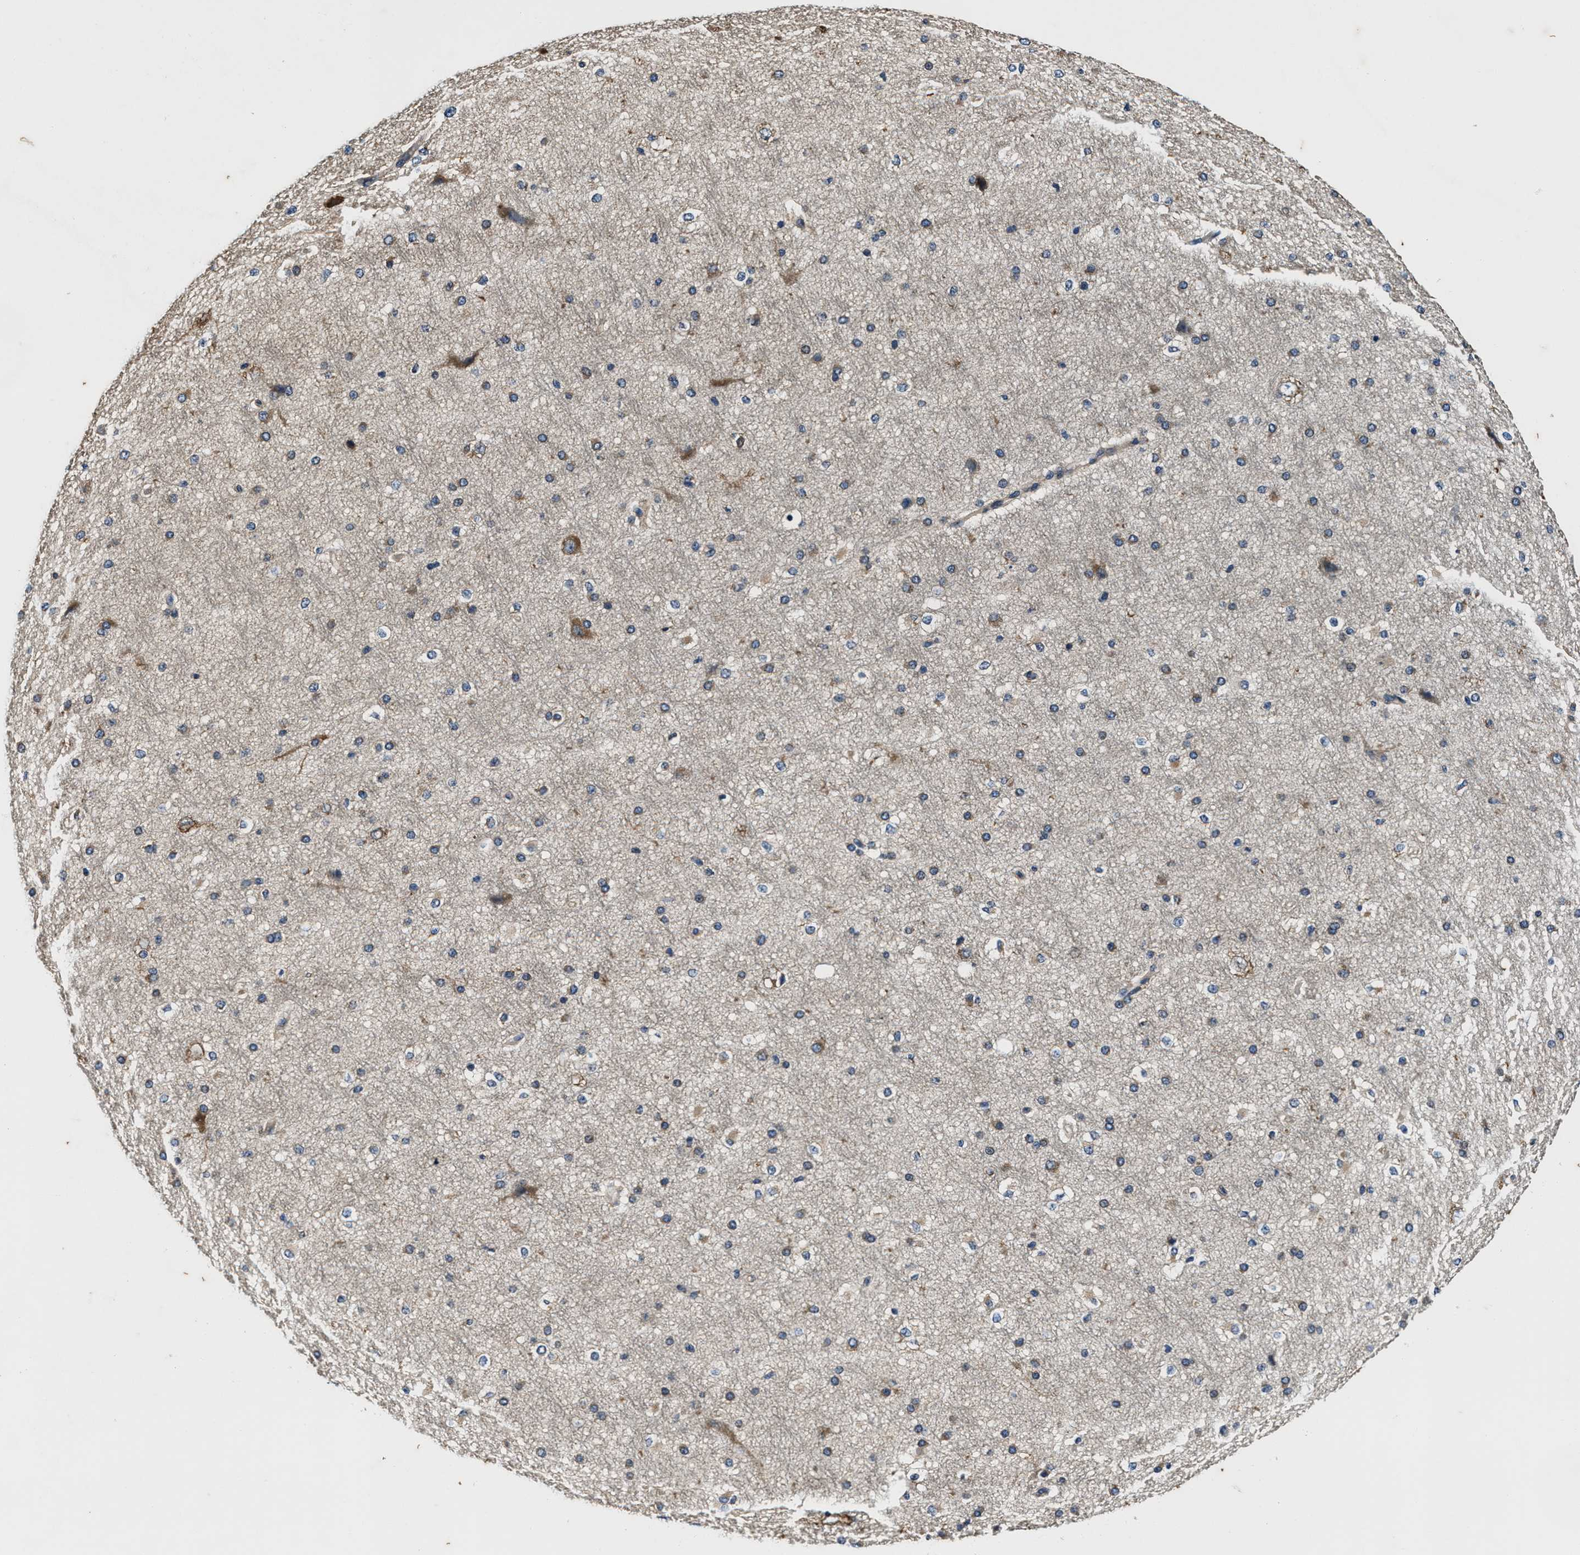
{"staining": {"intensity": "negative", "quantity": "none", "location": "none"}, "tissue": "cerebral cortex", "cell_type": "Endothelial cells", "image_type": "normal", "snomed": [{"axis": "morphology", "description": "Normal tissue, NOS"}, {"axis": "morphology", "description": "Developmental malformation"}, {"axis": "topography", "description": "Cerebral cortex"}], "caption": "An IHC histopathology image of unremarkable cerebral cortex is shown. There is no staining in endothelial cells of cerebral cortex. The staining is performed using DAB brown chromogen with nuclei counter-stained in using hematoxylin.", "gene": "PI4KB", "patient": {"sex": "female", "age": 30}}